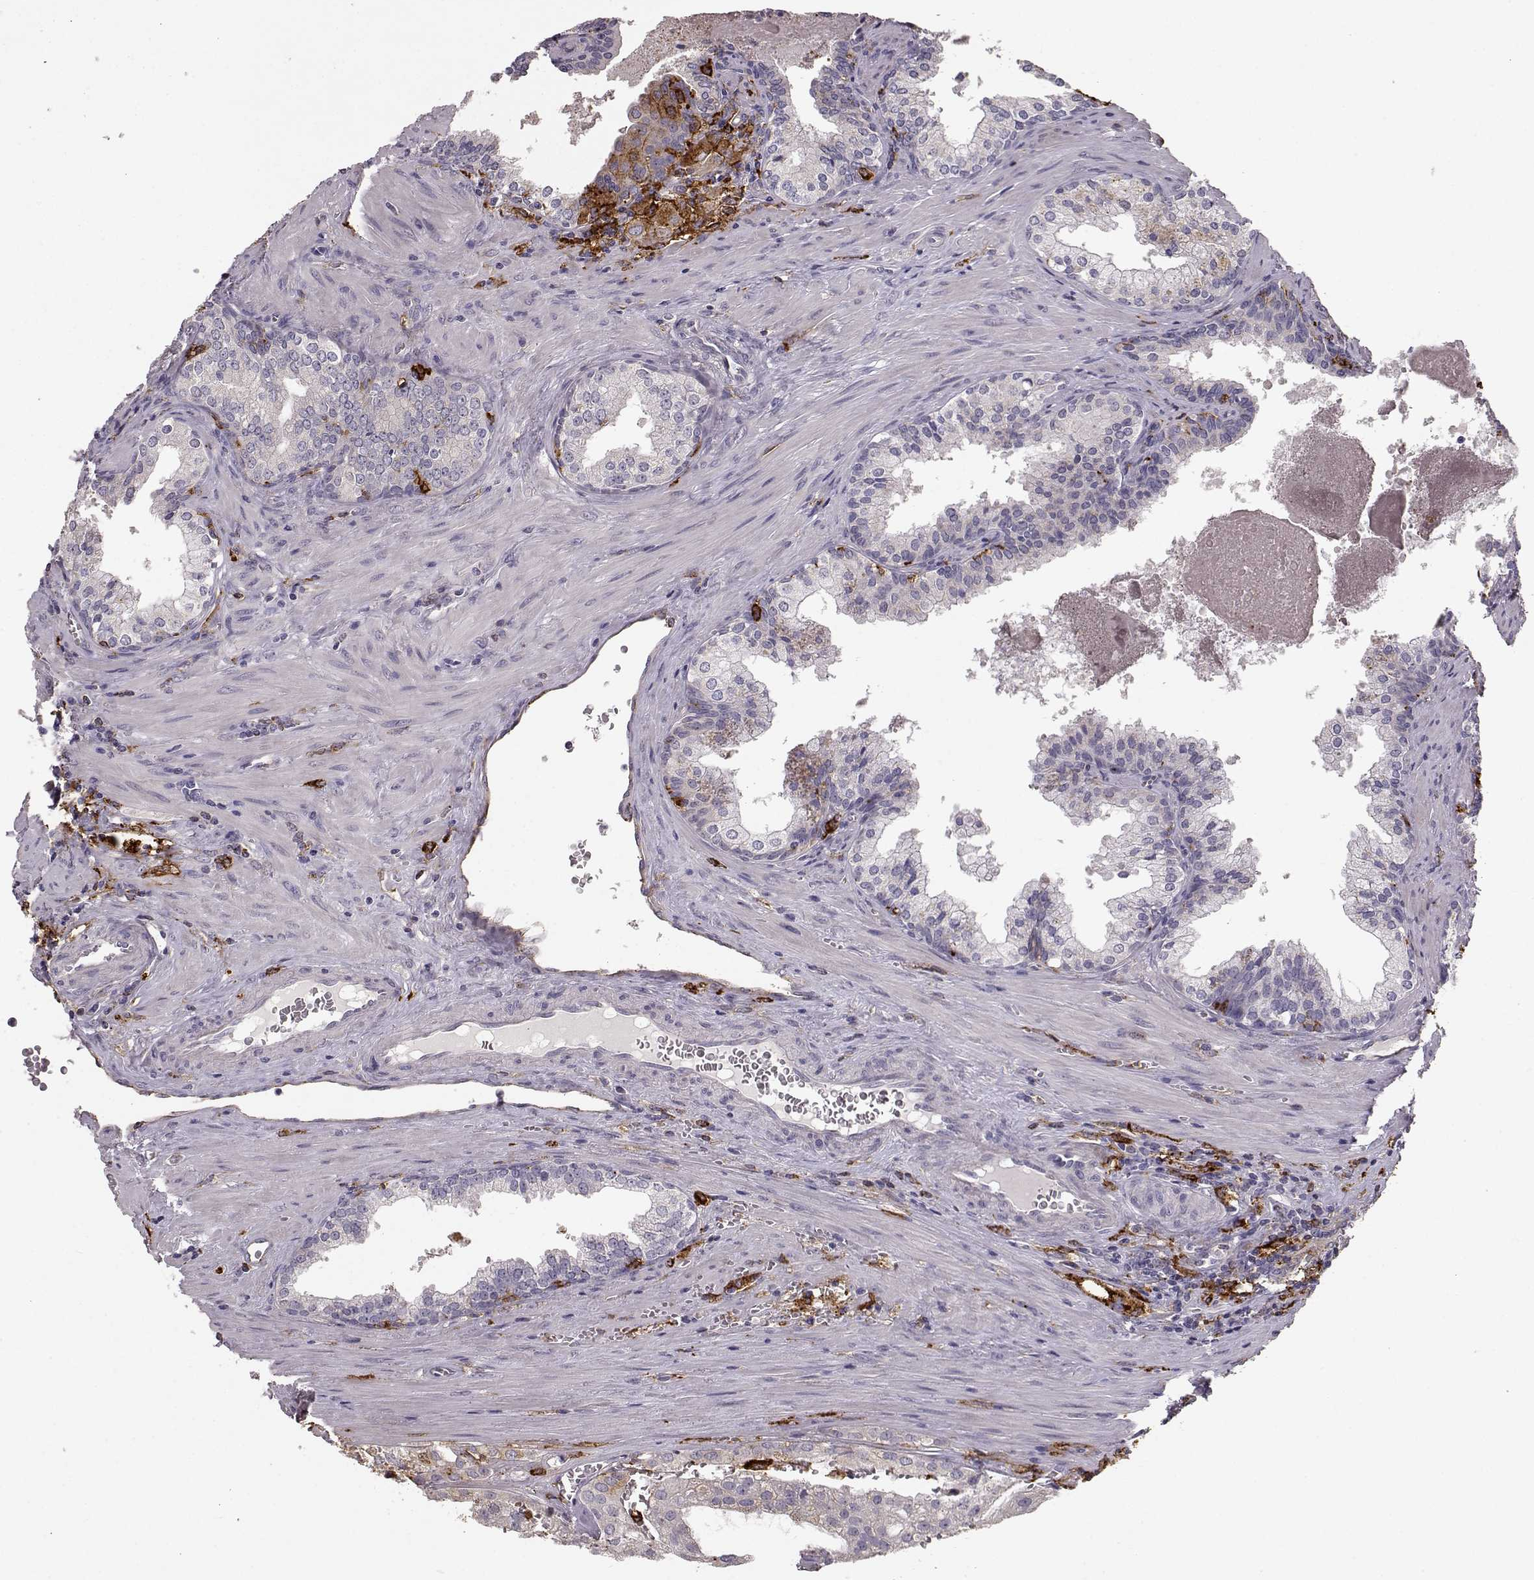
{"staining": {"intensity": "negative", "quantity": "none", "location": "none"}, "tissue": "prostate cancer", "cell_type": "Tumor cells", "image_type": "cancer", "snomed": [{"axis": "morphology", "description": "Adenocarcinoma, High grade"}, {"axis": "topography", "description": "Prostate"}], "caption": "An IHC micrograph of high-grade adenocarcinoma (prostate) is shown. There is no staining in tumor cells of high-grade adenocarcinoma (prostate).", "gene": "CCNF", "patient": {"sex": "male", "age": 68}}